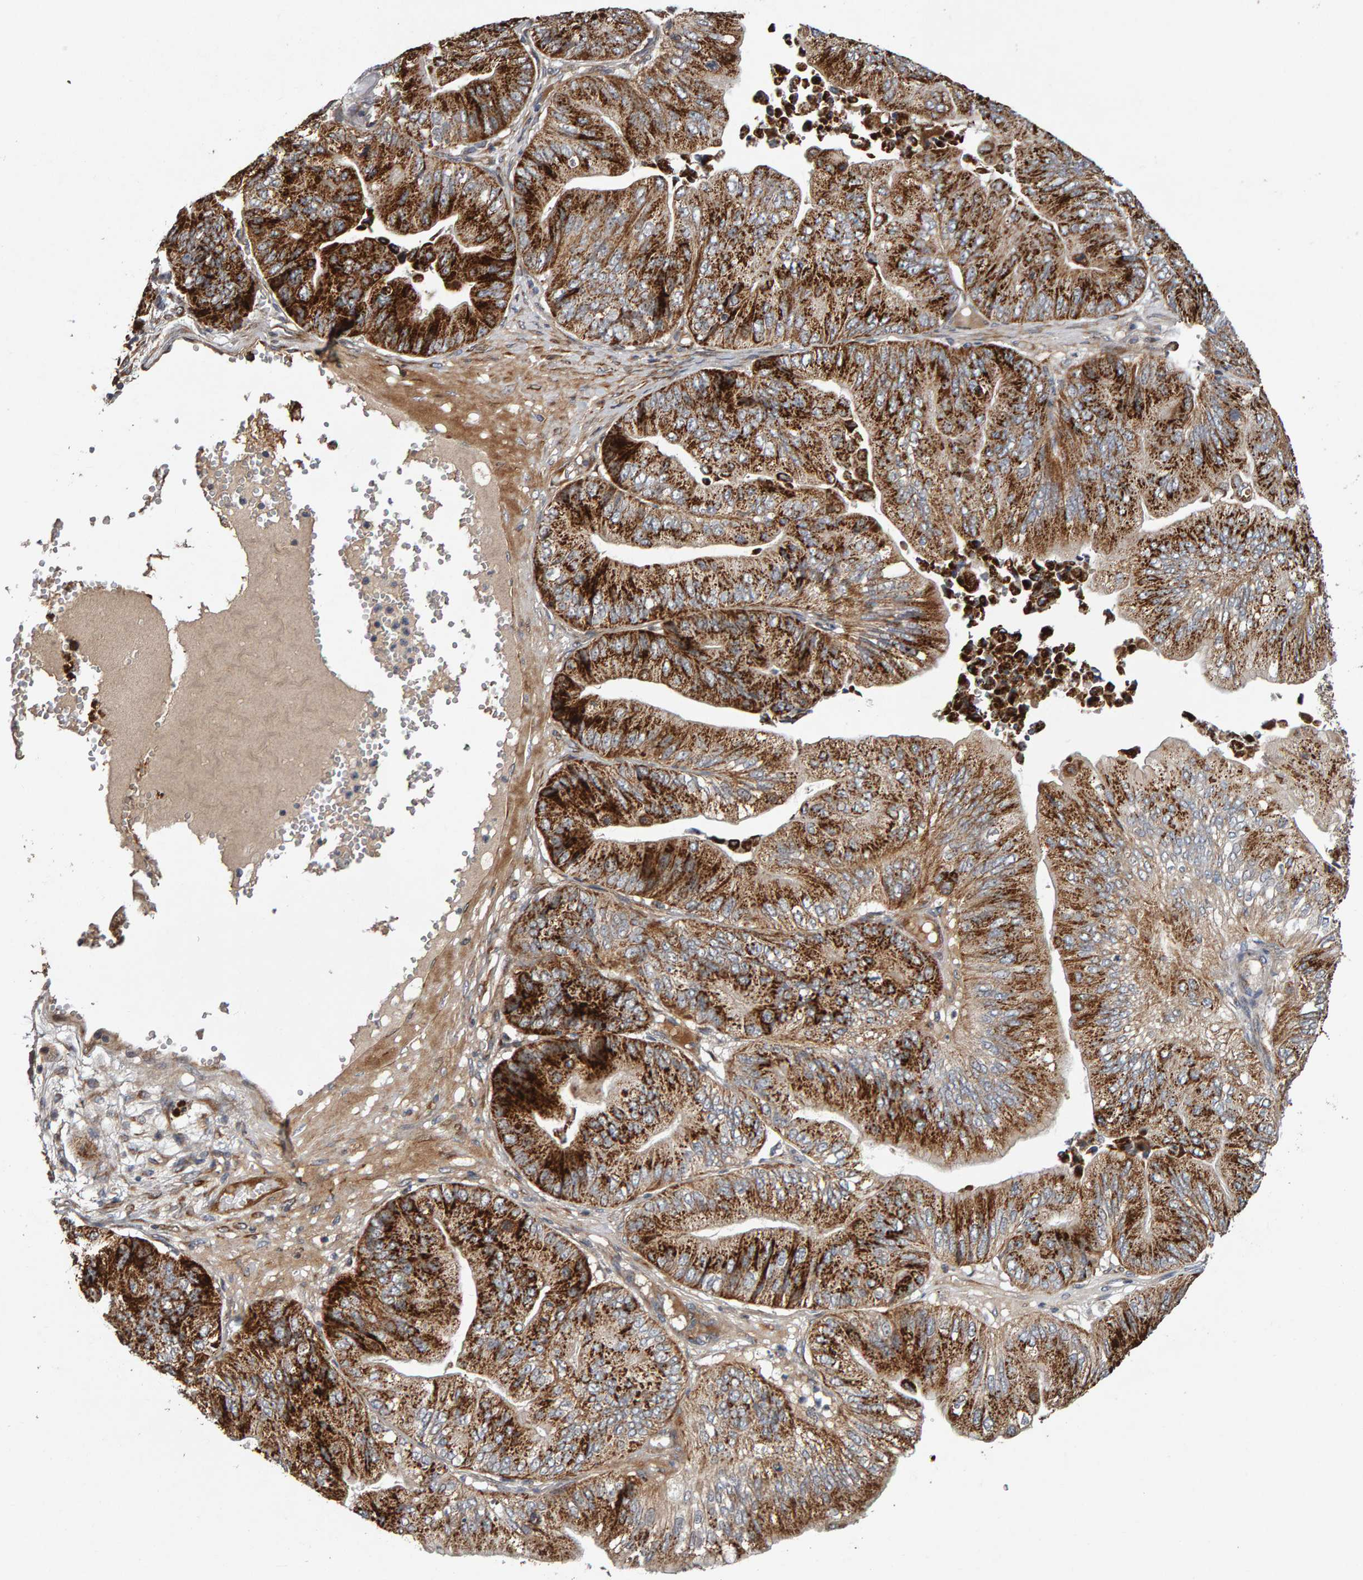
{"staining": {"intensity": "strong", "quantity": ">75%", "location": "cytoplasmic/membranous"}, "tissue": "ovarian cancer", "cell_type": "Tumor cells", "image_type": "cancer", "snomed": [{"axis": "morphology", "description": "Cystadenocarcinoma, mucinous, NOS"}, {"axis": "topography", "description": "Ovary"}], "caption": "A high-resolution histopathology image shows immunohistochemistry (IHC) staining of ovarian cancer (mucinous cystadenocarcinoma), which reveals strong cytoplasmic/membranous expression in about >75% of tumor cells.", "gene": "CANT1", "patient": {"sex": "female", "age": 61}}